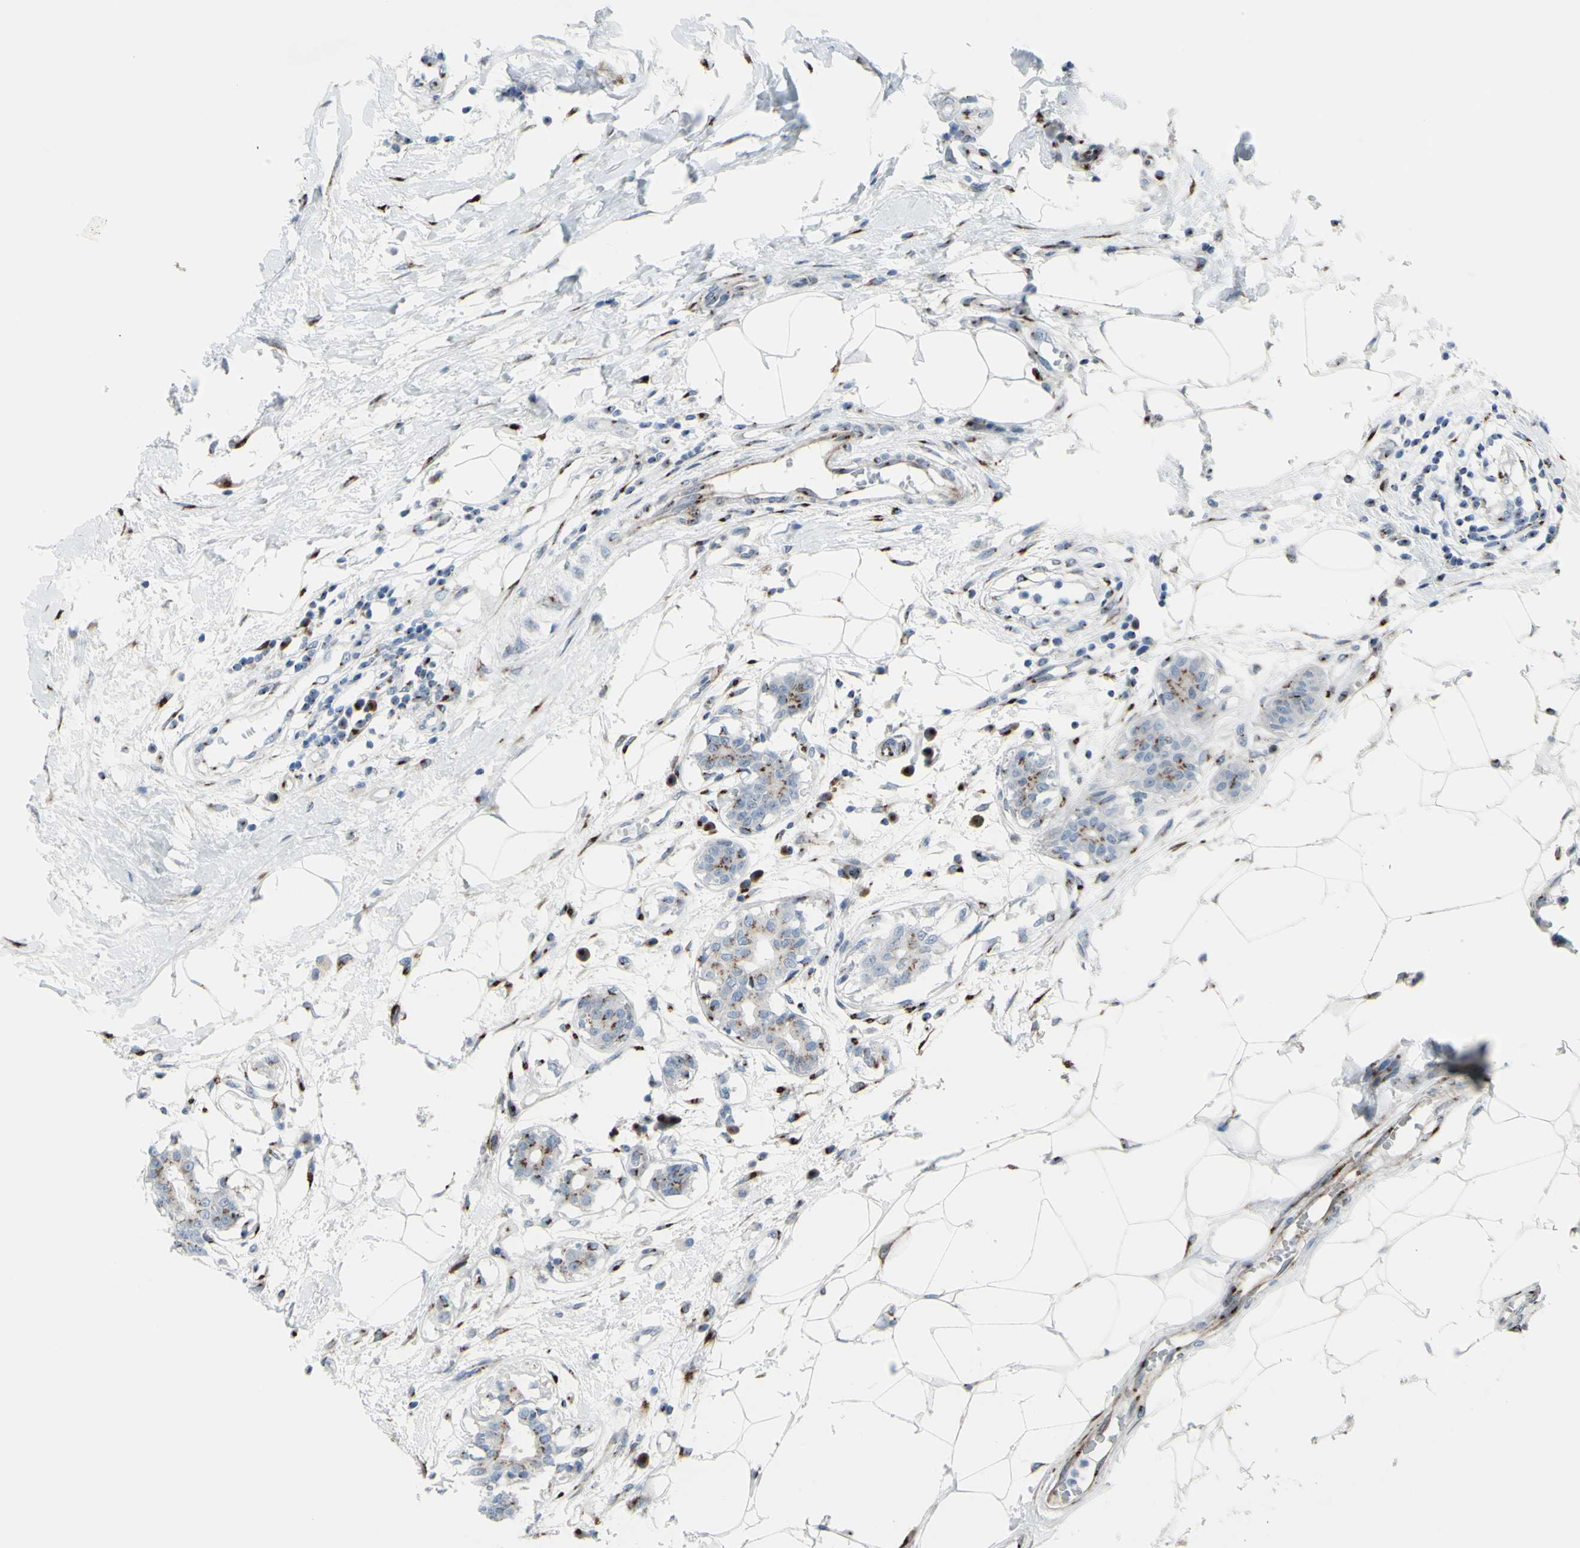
{"staining": {"intensity": "moderate", "quantity": "25%-75%", "location": "cytoplasmic/membranous"}, "tissue": "breast cancer", "cell_type": "Tumor cells", "image_type": "cancer", "snomed": [{"axis": "morphology", "description": "Duct carcinoma"}, {"axis": "topography", "description": "Breast"}], "caption": "Immunohistochemistry (IHC) staining of breast cancer, which displays medium levels of moderate cytoplasmic/membranous staining in about 25%-75% of tumor cells indicating moderate cytoplasmic/membranous protein staining. The staining was performed using DAB (3,3'-diaminobenzidine) (brown) for protein detection and nuclei were counterstained in hematoxylin (blue).", "gene": "GLG1", "patient": {"sex": "female", "age": 40}}